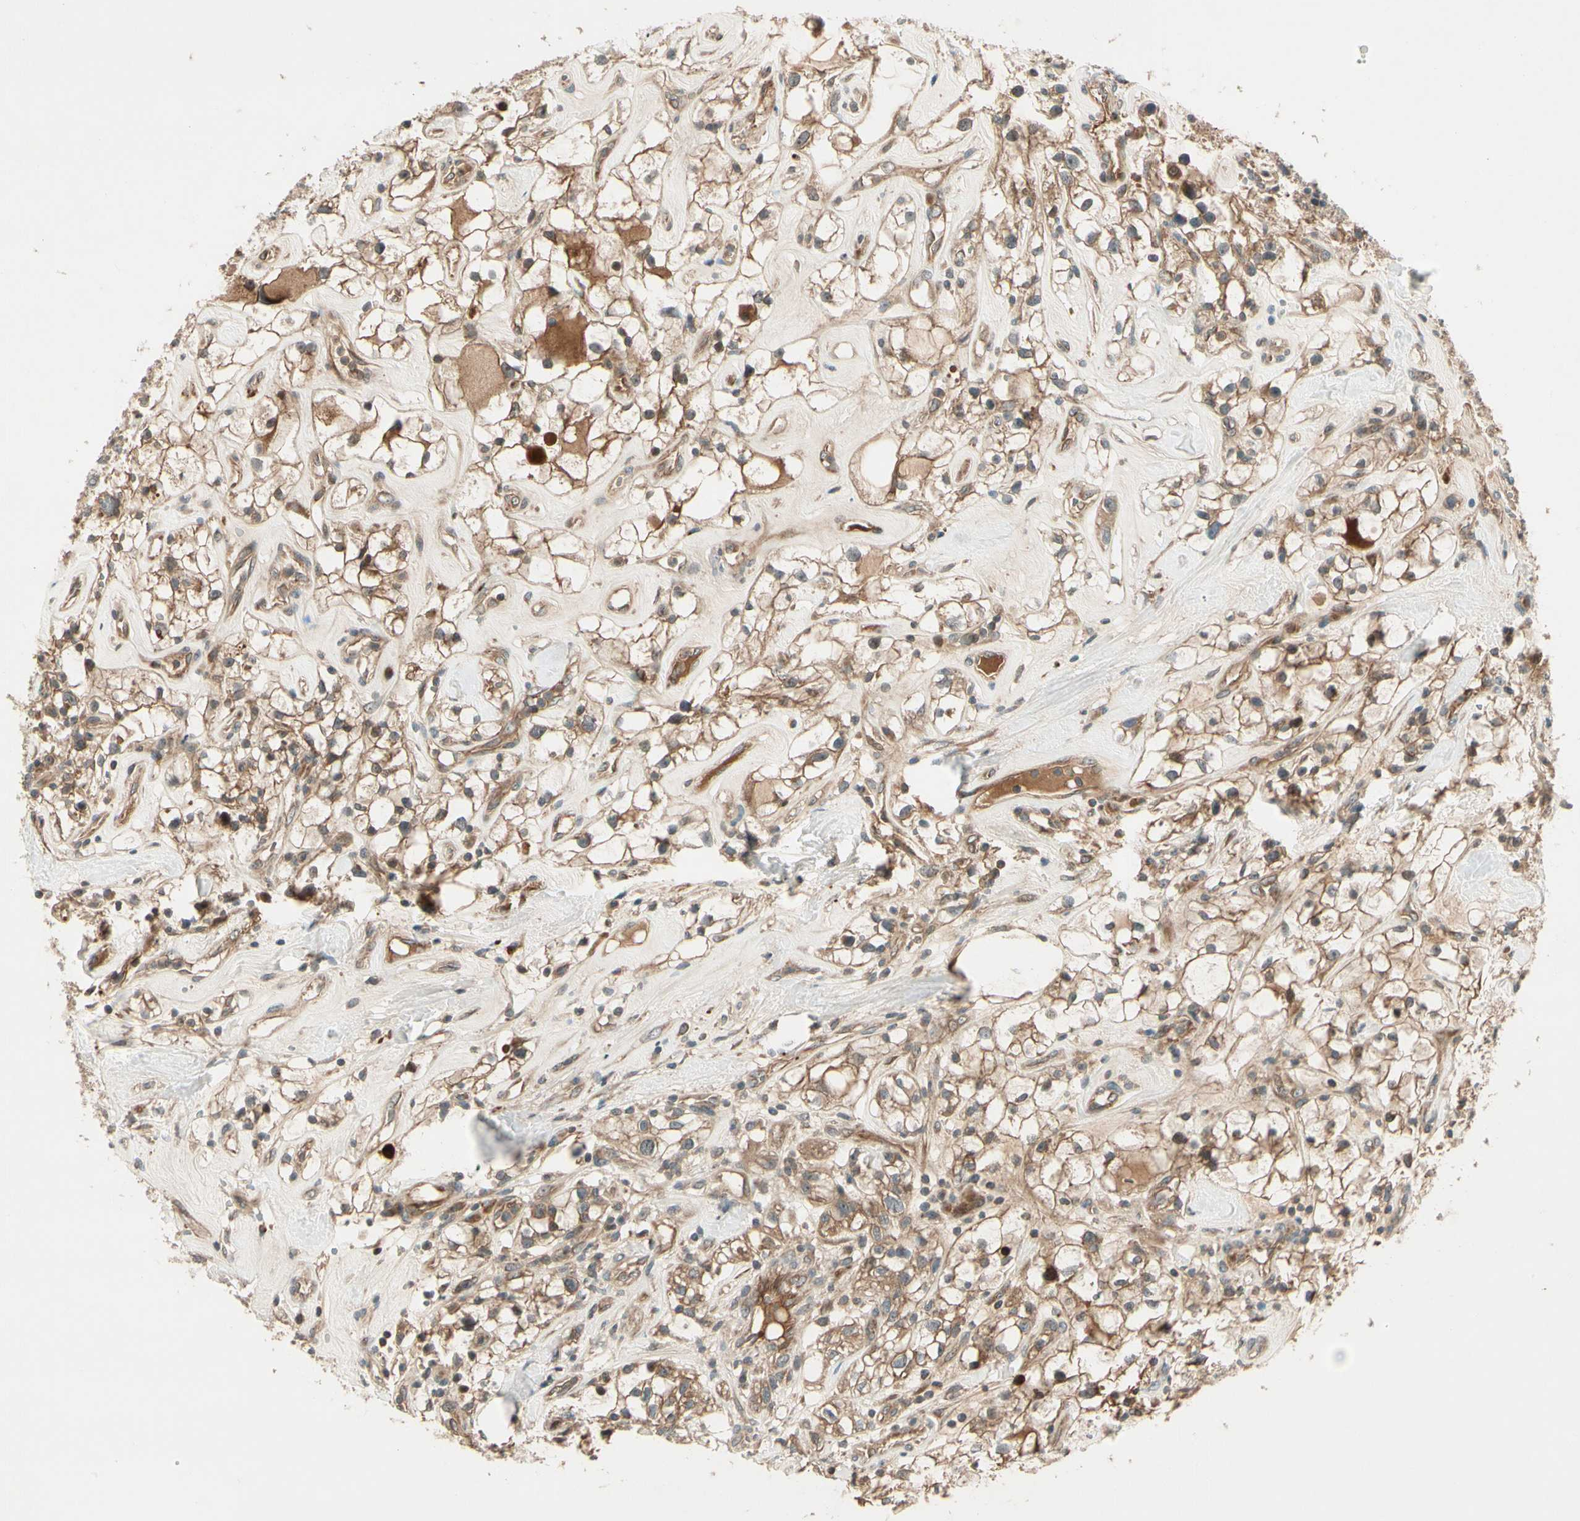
{"staining": {"intensity": "moderate", "quantity": ">75%", "location": "cytoplasmic/membranous"}, "tissue": "renal cancer", "cell_type": "Tumor cells", "image_type": "cancer", "snomed": [{"axis": "morphology", "description": "Adenocarcinoma, NOS"}, {"axis": "topography", "description": "Kidney"}], "caption": "Immunohistochemistry micrograph of renal cancer (adenocarcinoma) stained for a protein (brown), which displays medium levels of moderate cytoplasmic/membranous staining in approximately >75% of tumor cells.", "gene": "ACVR1C", "patient": {"sex": "female", "age": 60}}